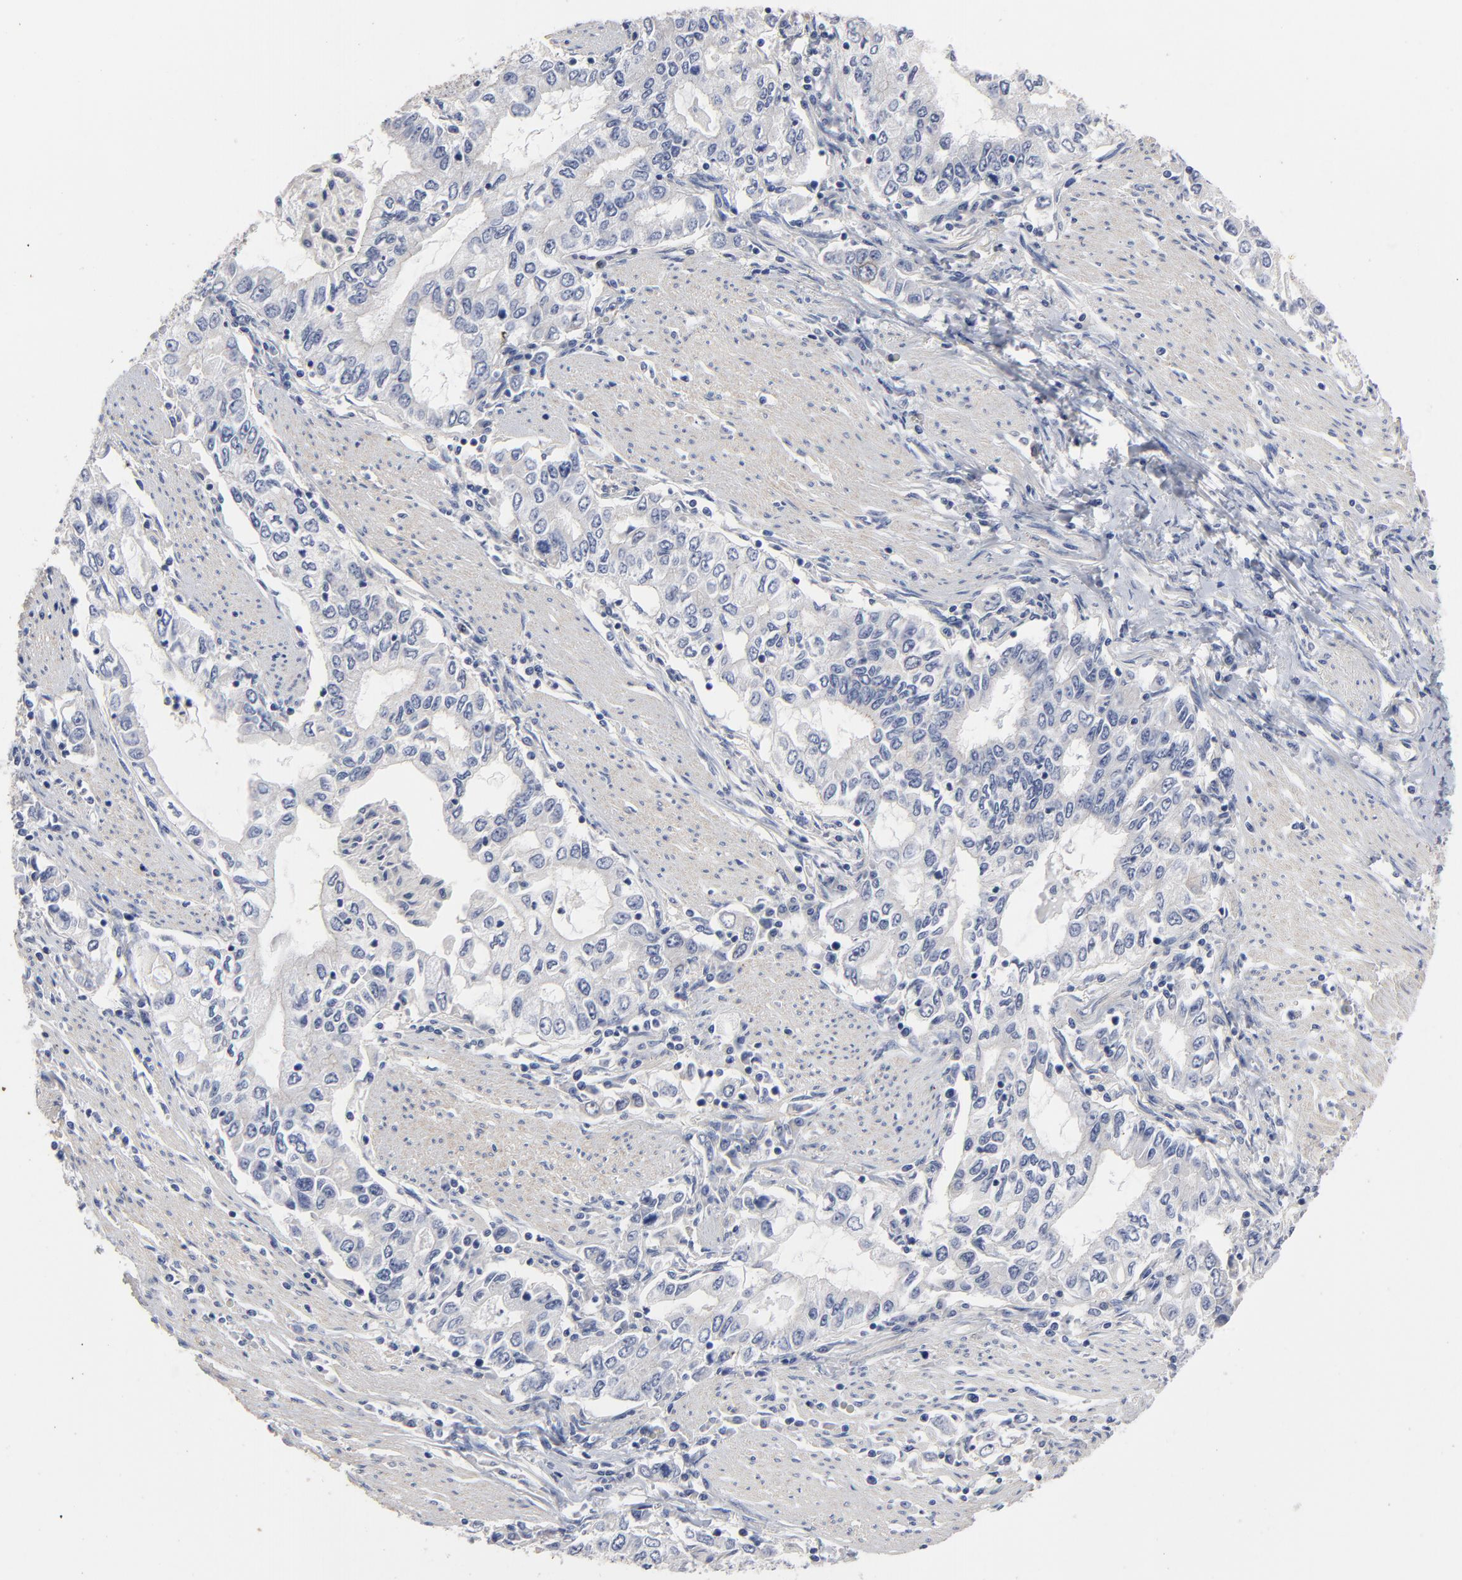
{"staining": {"intensity": "negative", "quantity": "none", "location": "none"}, "tissue": "stomach cancer", "cell_type": "Tumor cells", "image_type": "cancer", "snomed": [{"axis": "morphology", "description": "Adenocarcinoma, NOS"}, {"axis": "topography", "description": "Stomach, lower"}], "caption": "IHC image of adenocarcinoma (stomach) stained for a protein (brown), which demonstrates no positivity in tumor cells. (DAB (3,3'-diaminobenzidine) immunohistochemistry, high magnification).", "gene": "AADAC", "patient": {"sex": "female", "age": 72}}